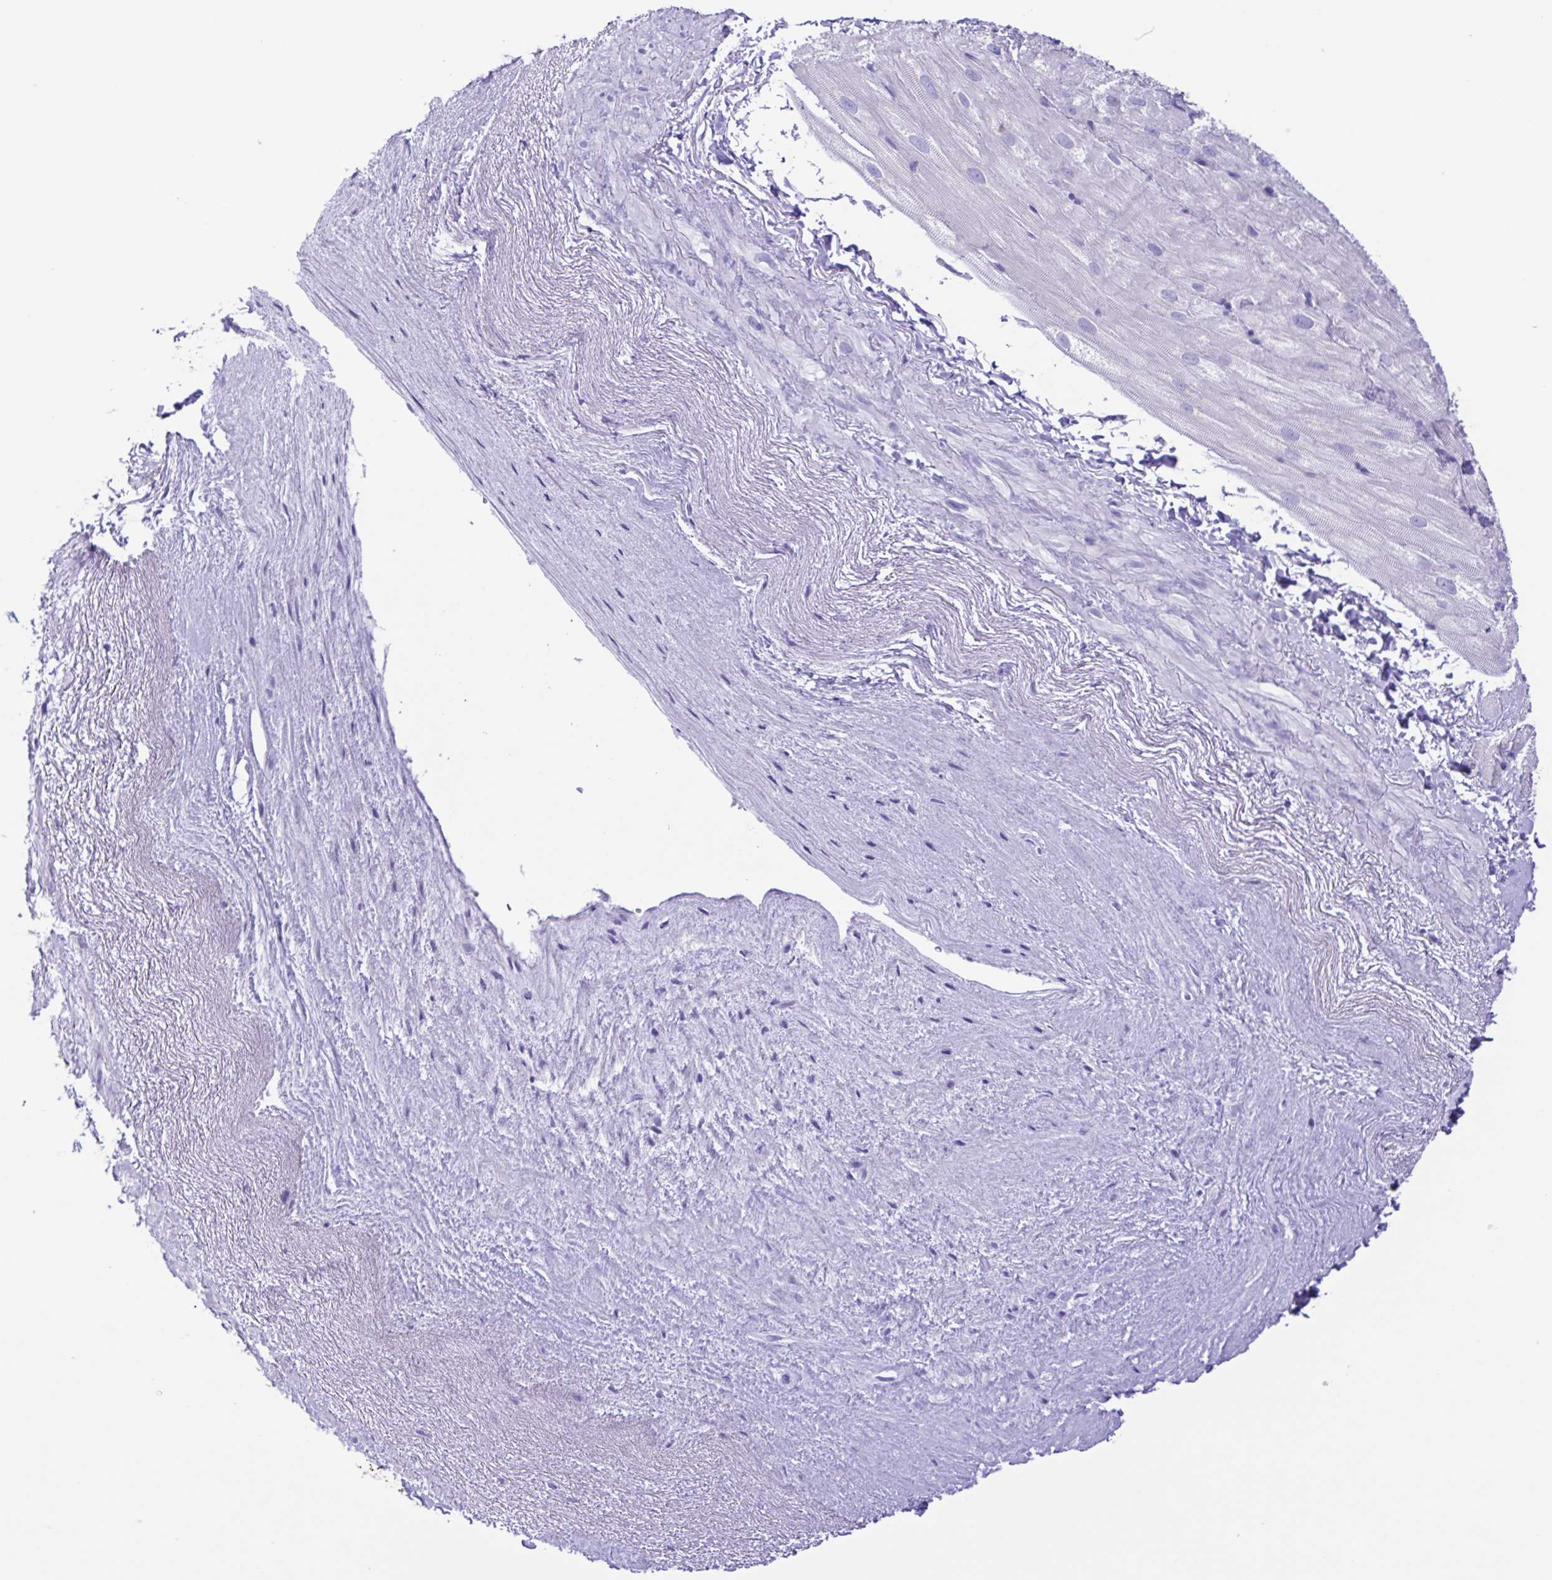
{"staining": {"intensity": "negative", "quantity": "none", "location": "none"}, "tissue": "heart muscle", "cell_type": "Cardiomyocytes", "image_type": "normal", "snomed": [{"axis": "morphology", "description": "Normal tissue, NOS"}, {"axis": "topography", "description": "Heart"}], "caption": "IHC of unremarkable heart muscle exhibits no staining in cardiomyocytes.", "gene": "CYP11A1", "patient": {"sex": "male", "age": 62}}